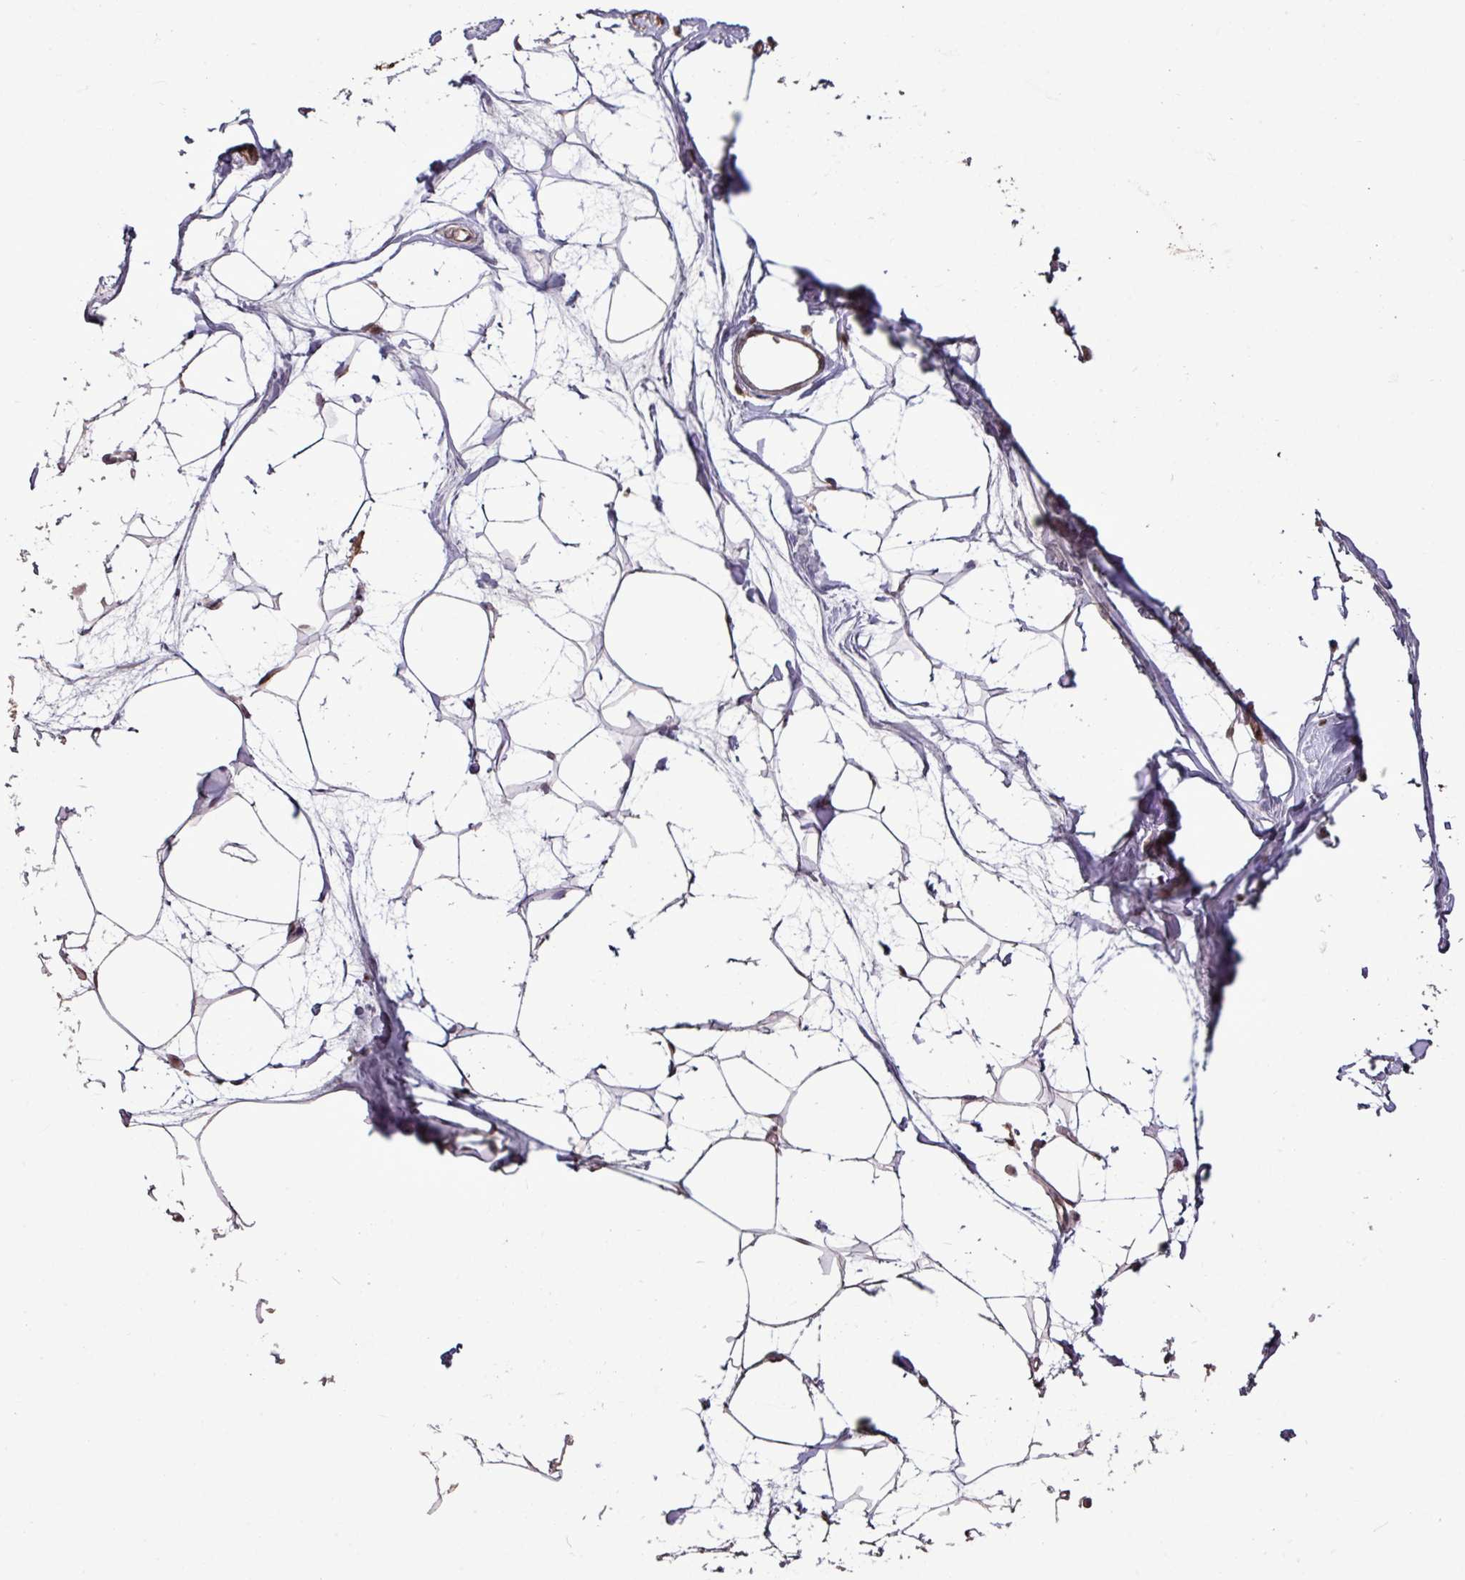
{"staining": {"intensity": "negative", "quantity": "none", "location": "none"}, "tissue": "breast", "cell_type": "Adipocytes", "image_type": "normal", "snomed": [{"axis": "morphology", "description": "Normal tissue, NOS"}, {"axis": "topography", "description": "Breast"}], "caption": "IHC micrograph of unremarkable breast: human breast stained with DAB displays no significant protein staining in adipocytes.", "gene": "SKIC2", "patient": {"sex": "female", "age": 45}}